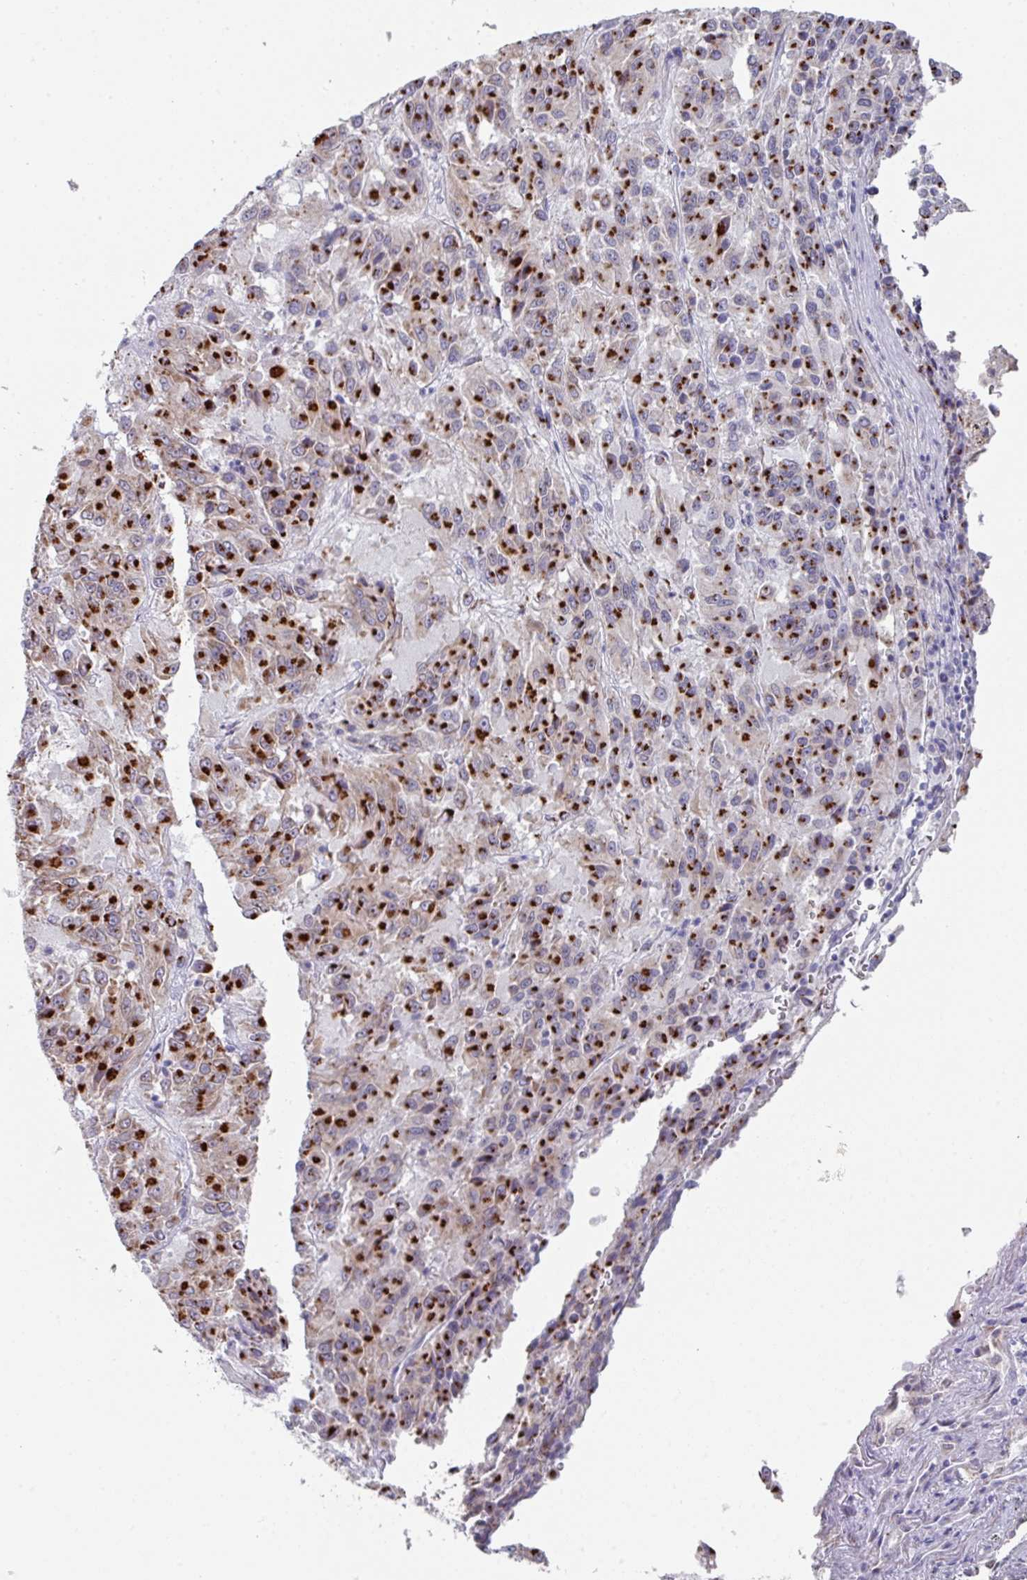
{"staining": {"intensity": "strong", "quantity": ">75%", "location": "cytoplasmic/membranous"}, "tissue": "melanoma", "cell_type": "Tumor cells", "image_type": "cancer", "snomed": [{"axis": "morphology", "description": "Malignant melanoma, Metastatic site"}, {"axis": "topography", "description": "Lung"}], "caption": "Protein expression by IHC demonstrates strong cytoplasmic/membranous staining in approximately >75% of tumor cells in malignant melanoma (metastatic site).", "gene": "VKORC1L1", "patient": {"sex": "male", "age": 64}}